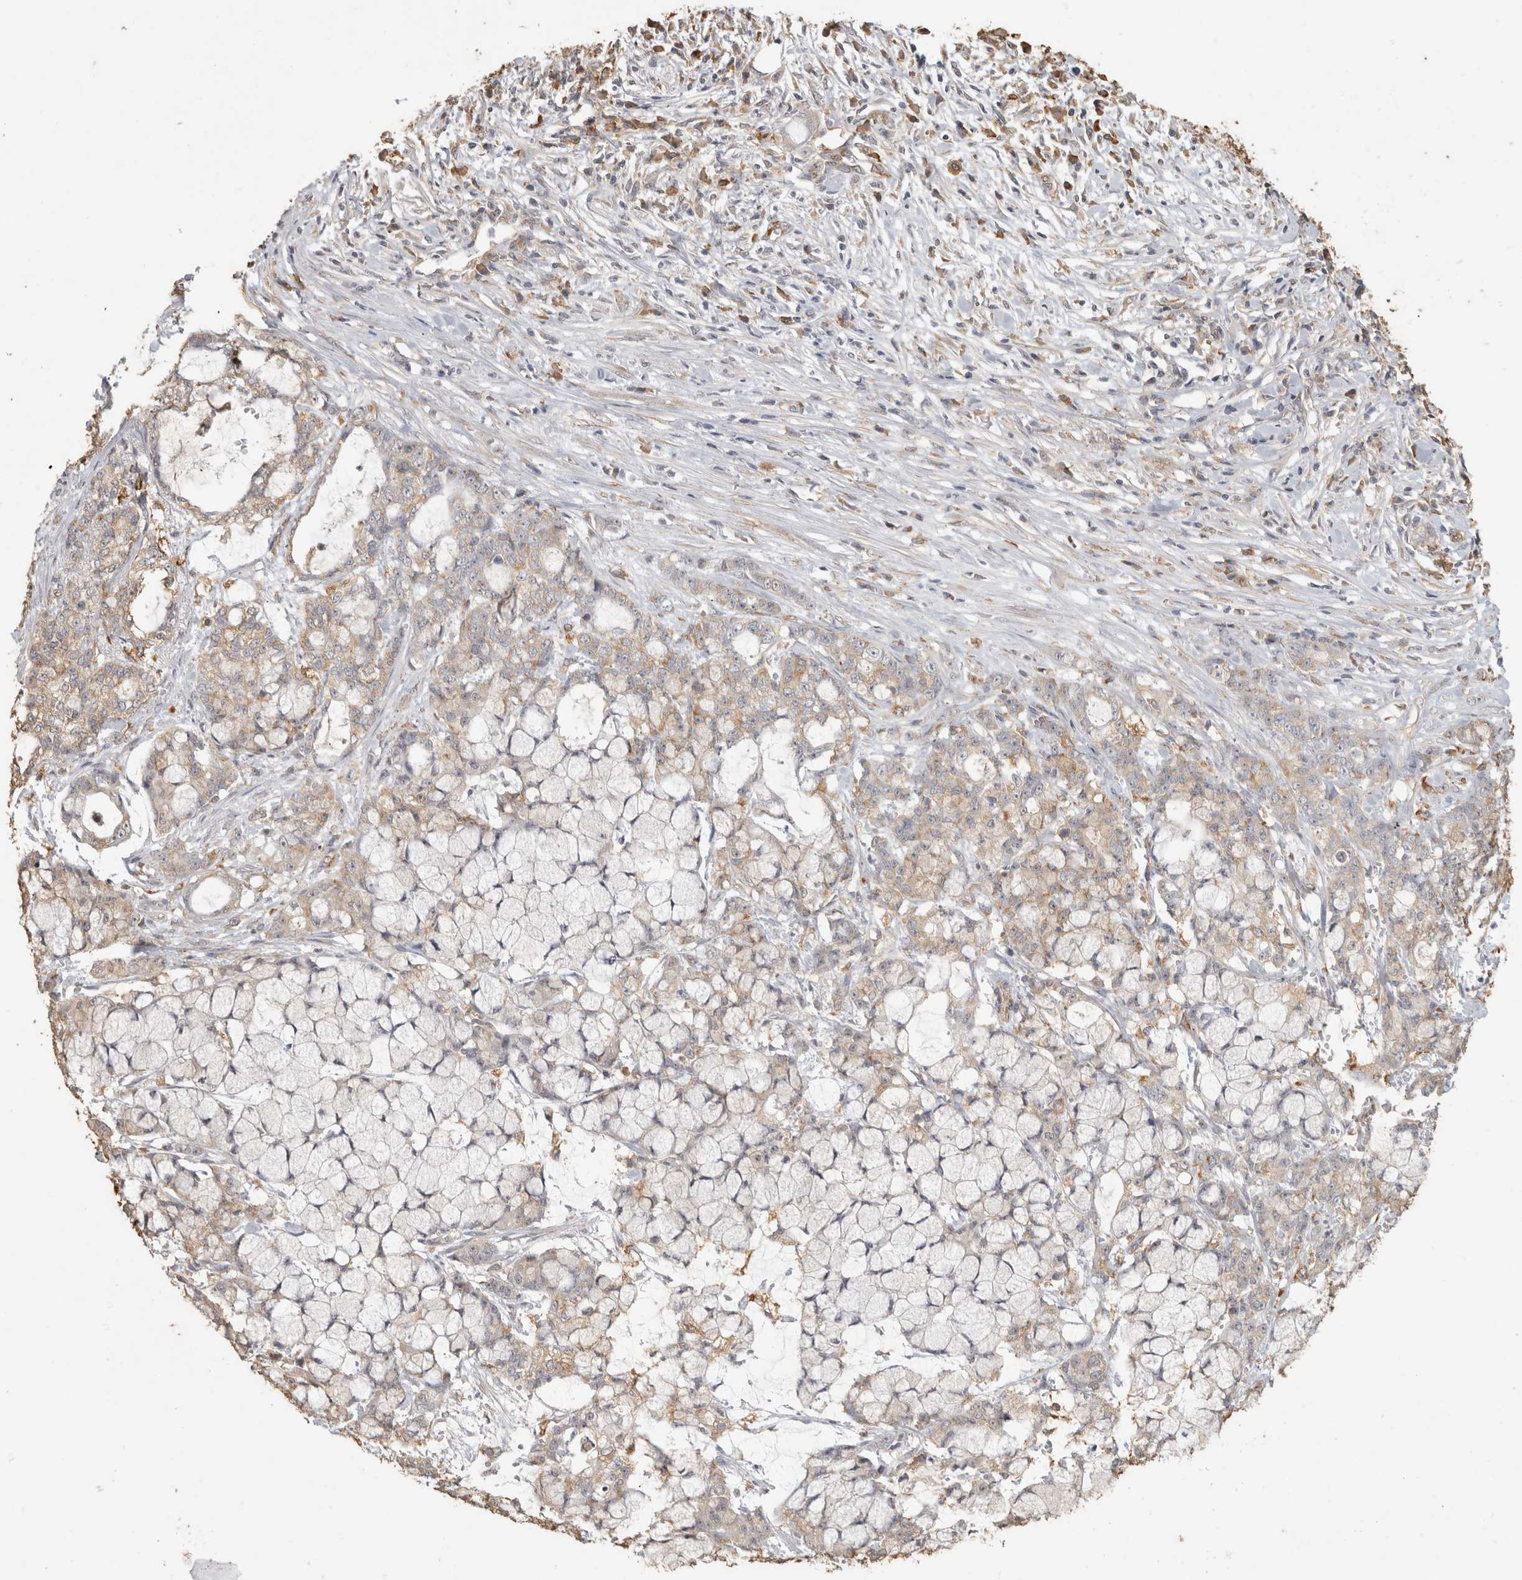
{"staining": {"intensity": "moderate", "quantity": "25%-75%", "location": "cytoplasmic/membranous"}, "tissue": "pancreatic cancer", "cell_type": "Tumor cells", "image_type": "cancer", "snomed": [{"axis": "morphology", "description": "Adenocarcinoma, NOS"}, {"axis": "topography", "description": "Pancreas"}], "caption": "Moderate cytoplasmic/membranous positivity for a protein is seen in about 25%-75% of tumor cells of pancreatic cancer using IHC.", "gene": "REPS2", "patient": {"sex": "female", "age": 73}}